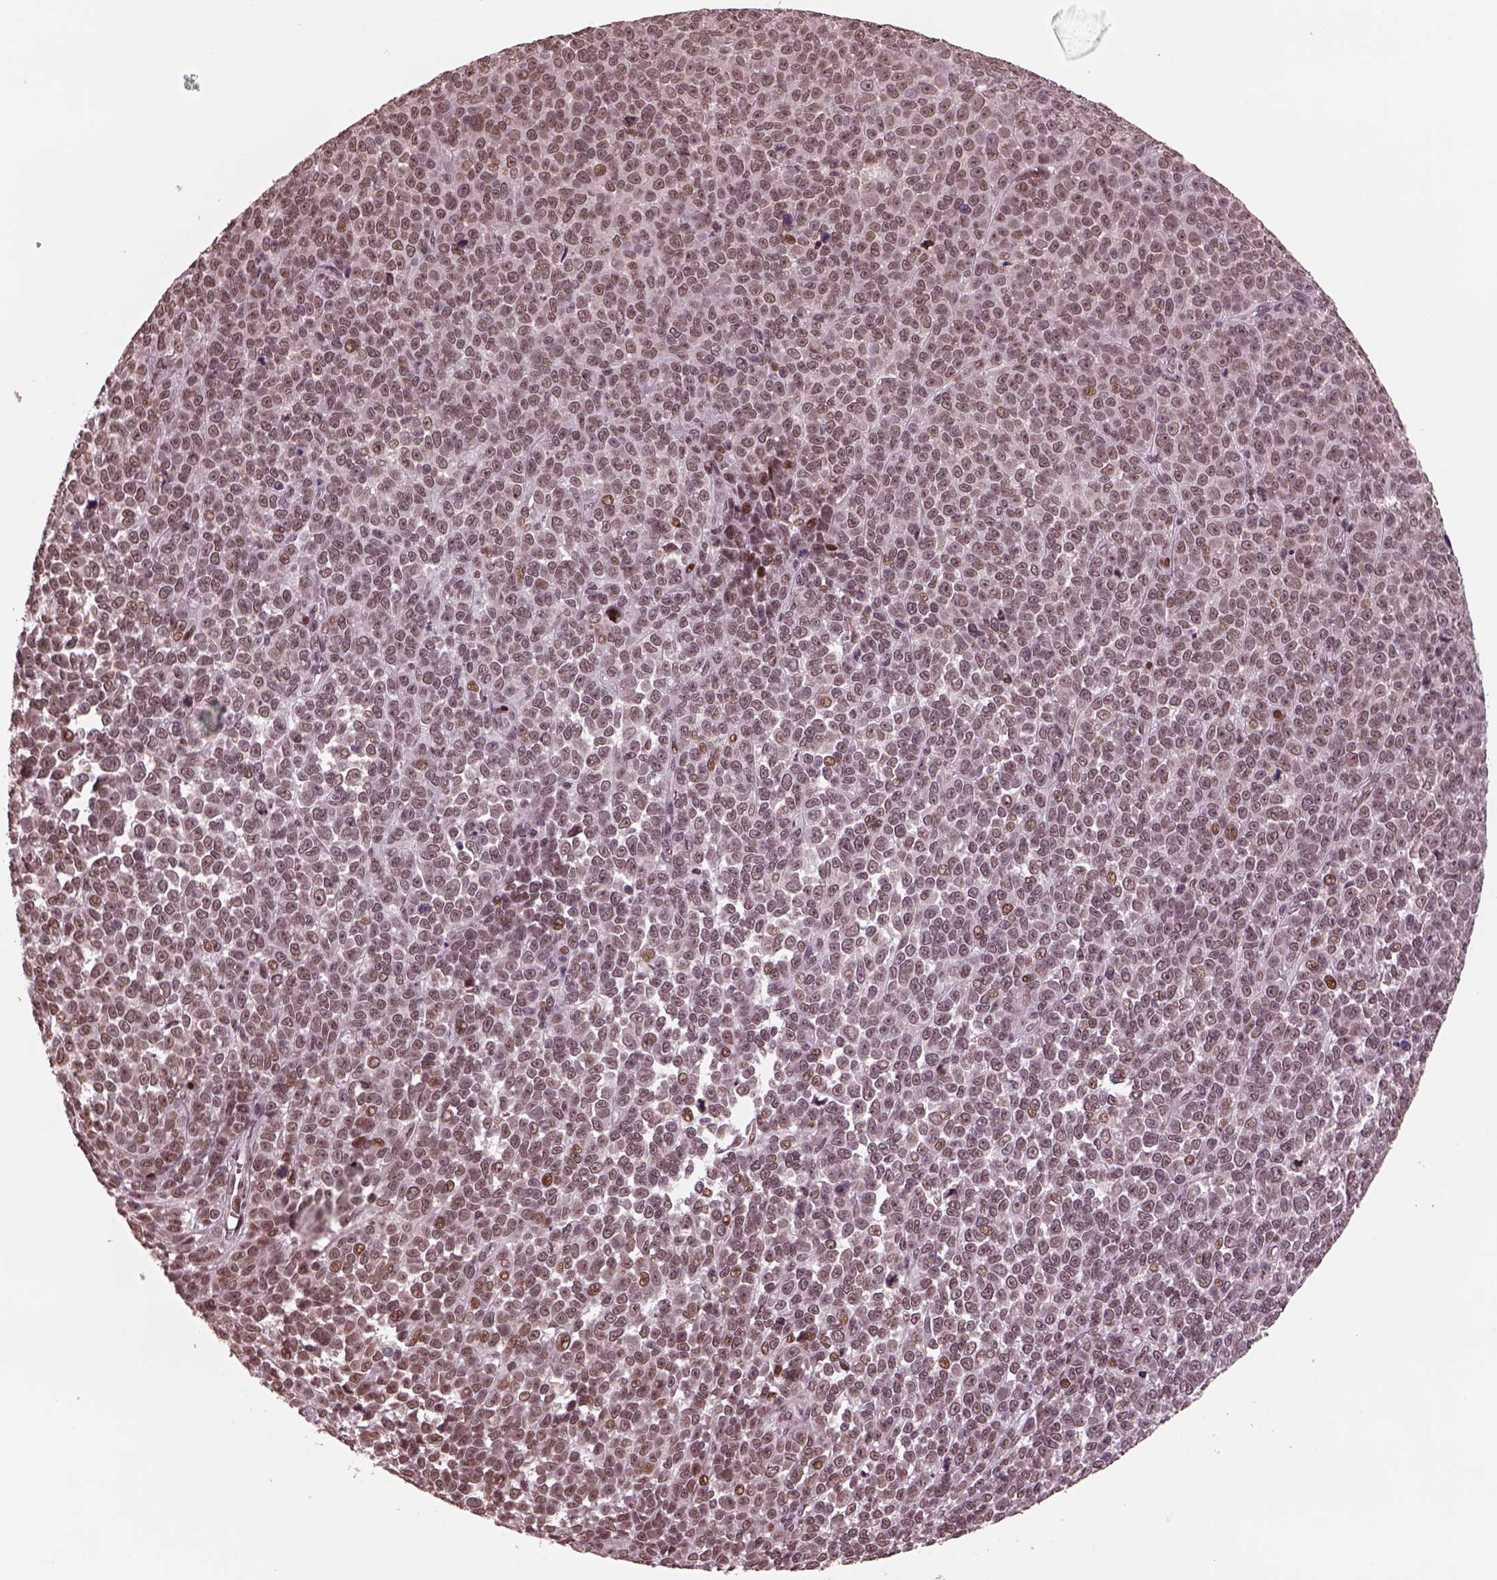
{"staining": {"intensity": "weak", "quantity": "25%-75%", "location": "nuclear"}, "tissue": "melanoma", "cell_type": "Tumor cells", "image_type": "cancer", "snomed": [{"axis": "morphology", "description": "Malignant melanoma, NOS"}, {"axis": "topography", "description": "Skin"}], "caption": "Melanoma stained with a protein marker reveals weak staining in tumor cells.", "gene": "NAP1L5", "patient": {"sex": "female", "age": 95}}